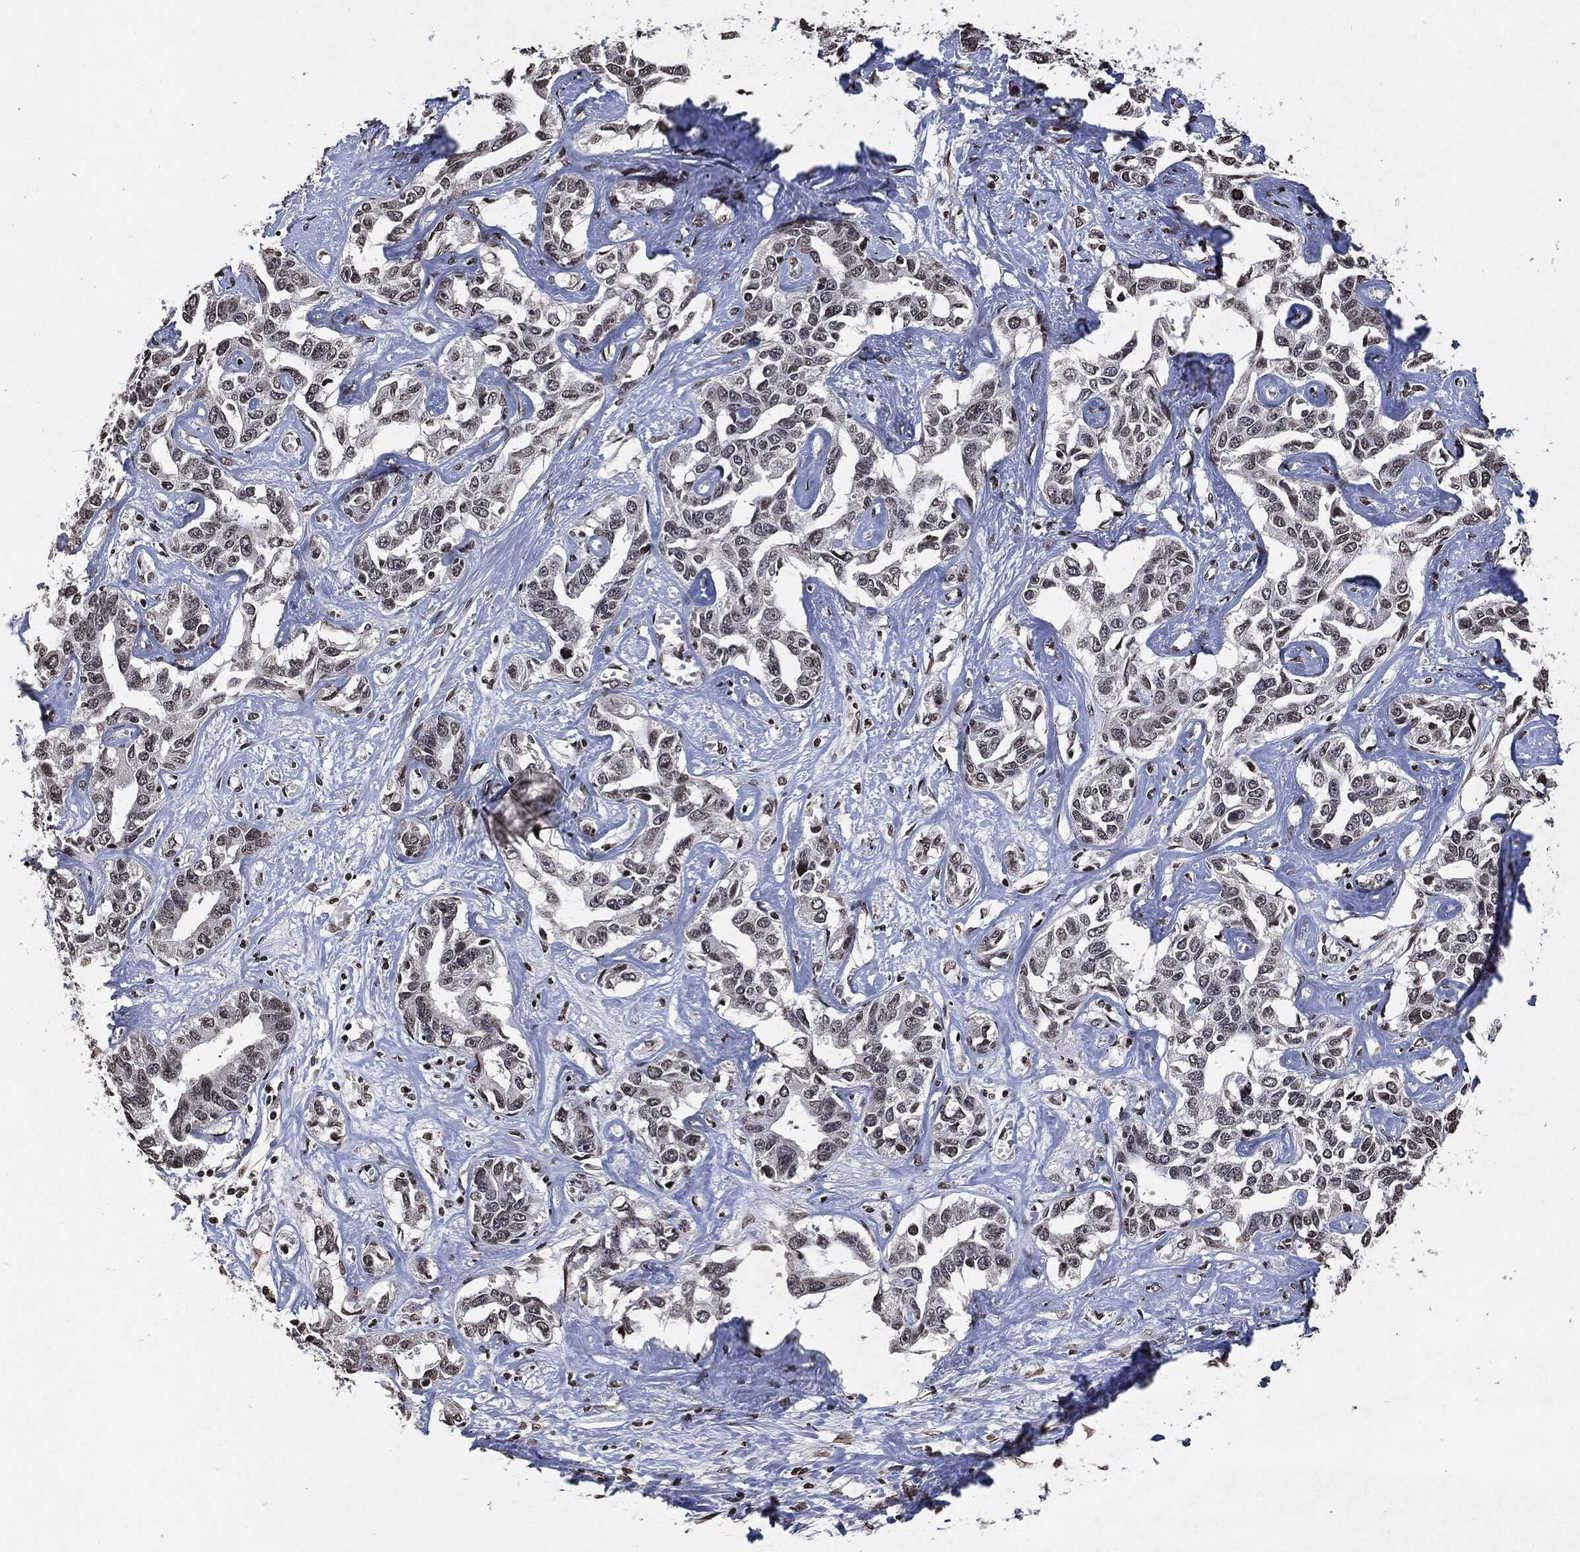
{"staining": {"intensity": "negative", "quantity": "none", "location": "none"}, "tissue": "liver cancer", "cell_type": "Tumor cells", "image_type": "cancer", "snomed": [{"axis": "morphology", "description": "Cholangiocarcinoma"}, {"axis": "topography", "description": "Liver"}], "caption": "High magnification brightfield microscopy of liver cancer stained with DAB (brown) and counterstained with hematoxylin (blue): tumor cells show no significant positivity. The staining was performed using DAB to visualize the protein expression in brown, while the nuclei were stained in blue with hematoxylin (Magnification: 20x).", "gene": "JUN", "patient": {"sex": "male", "age": 59}}